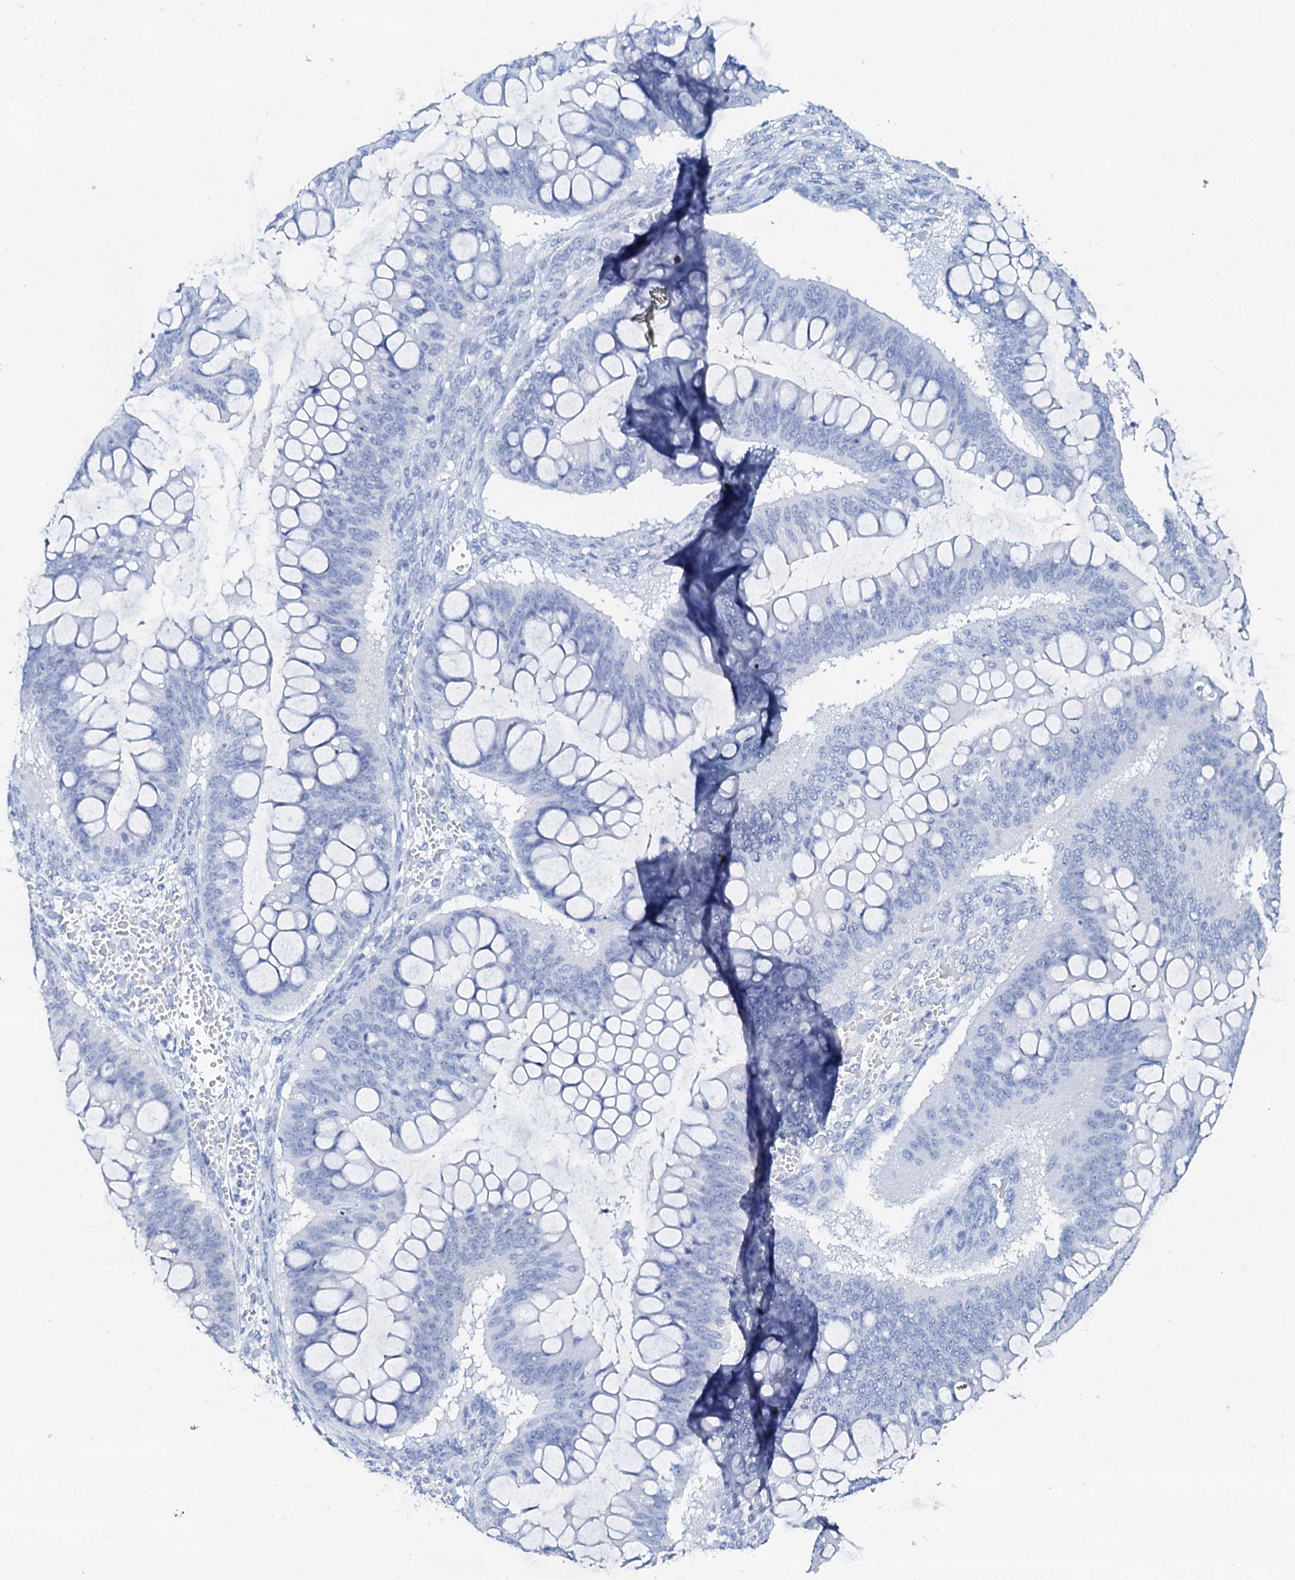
{"staining": {"intensity": "negative", "quantity": "none", "location": "none"}, "tissue": "ovarian cancer", "cell_type": "Tumor cells", "image_type": "cancer", "snomed": [{"axis": "morphology", "description": "Cystadenocarcinoma, mucinous, NOS"}, {"axis": "topography", "description": "Ovary"}], "caption": "Protein analysis of ovarian cancer displays no significant expression in tumor cells. (Stains: DAB immunohistochemistry (IHC) with hematoxylin counter stain, Microscopy: brightfield microscopy at high magnification).", "gene": "FBXL16", "patient": {"sex": "female", "age": 73}}